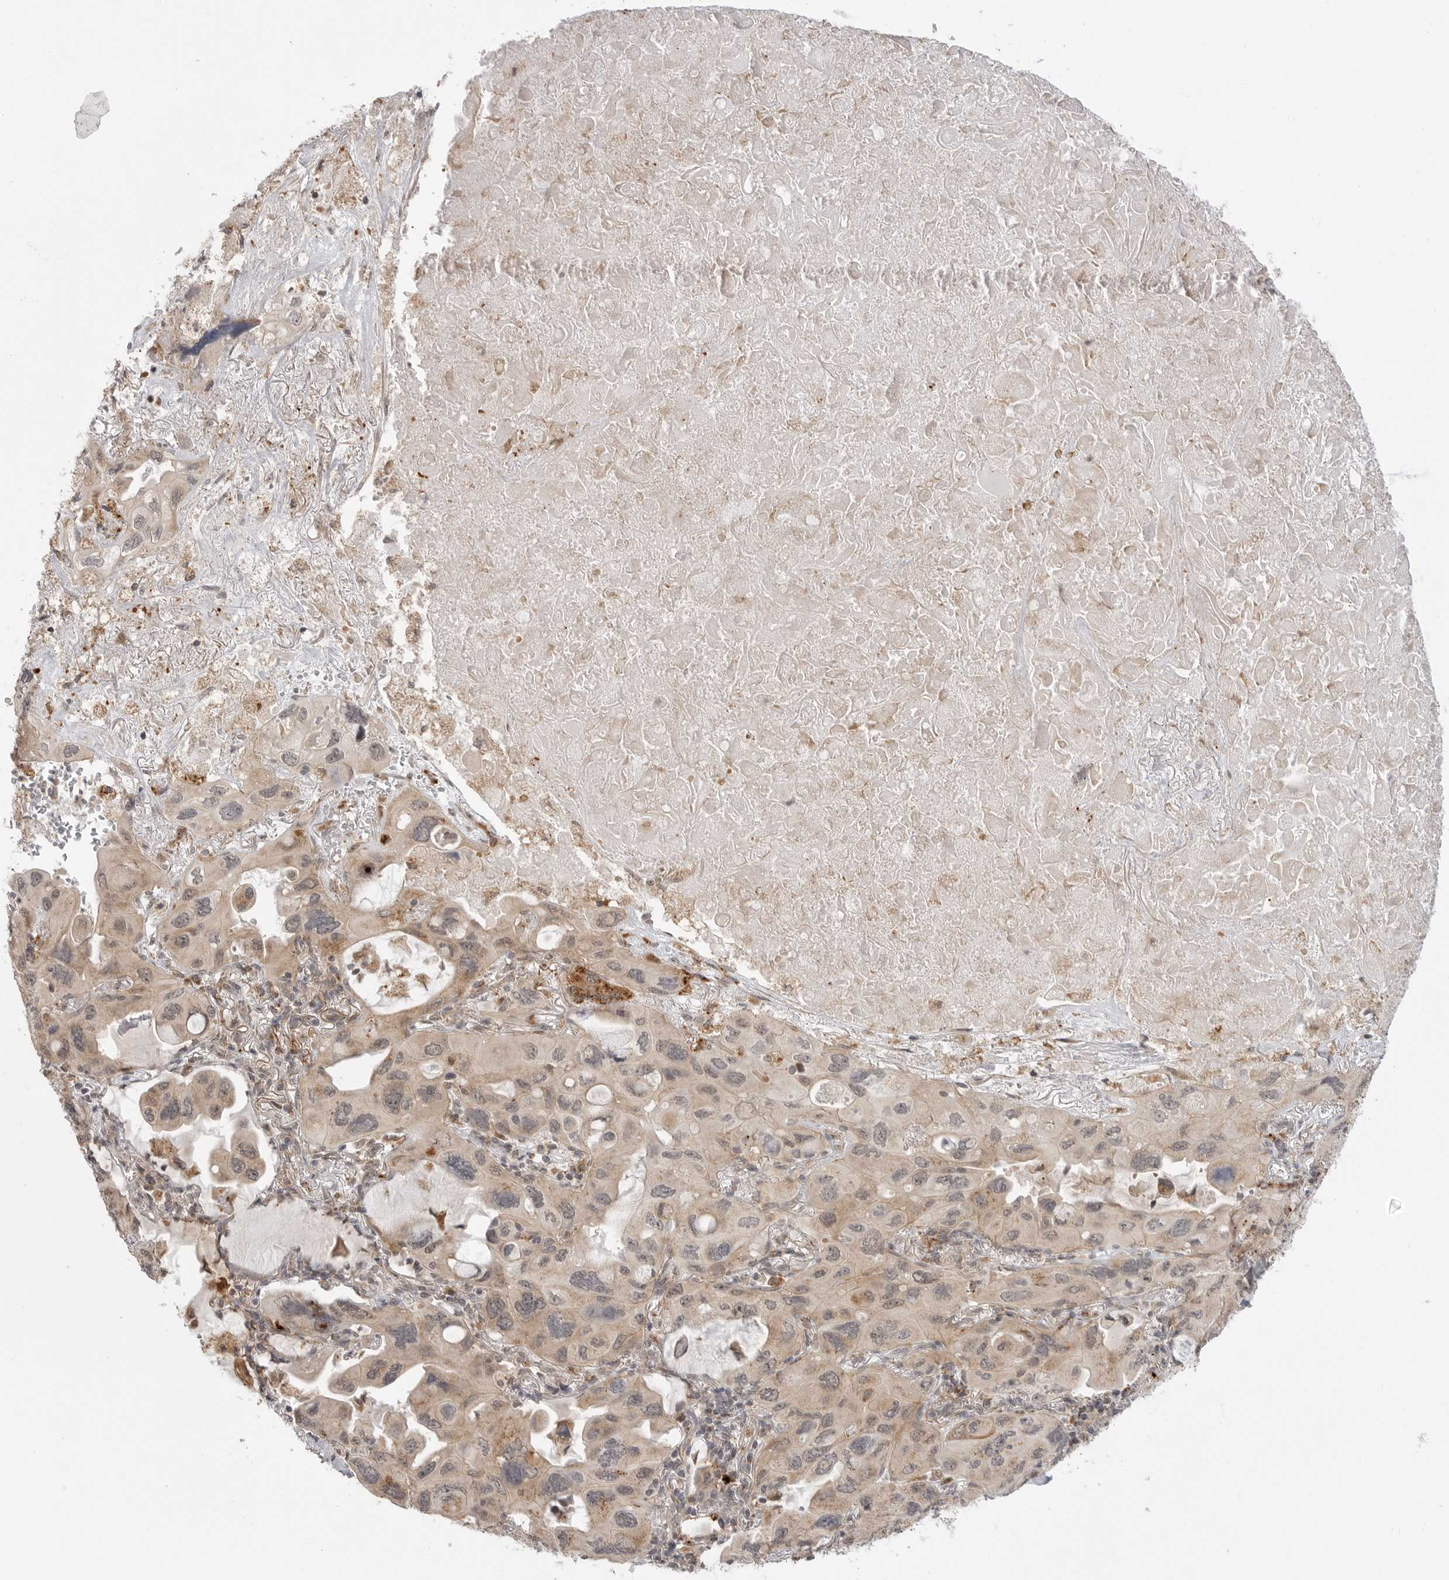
{"staining": {"intensity": "weak", "quantity": "25%-75%", "location": "cytoplasmic/membranous"}, "tissue": "lung cancer", "cell_type": "Tumor cells", "image_type": "cancer", "snomed": [{"axis": "morphology", "description": "Squamous cell carcinoma, NOS"}, {"axis": "topography", "description": "Lung"}], "caption": "Immunohistochemical staining of human lung cancer (squamous cell carcinoma) exhibits weak cytoplasmic/membranous protein positivity in about 25%-75% of tumor cells.", "gene": "KALRN", "patient": {"sex": "female", "age": 73}}